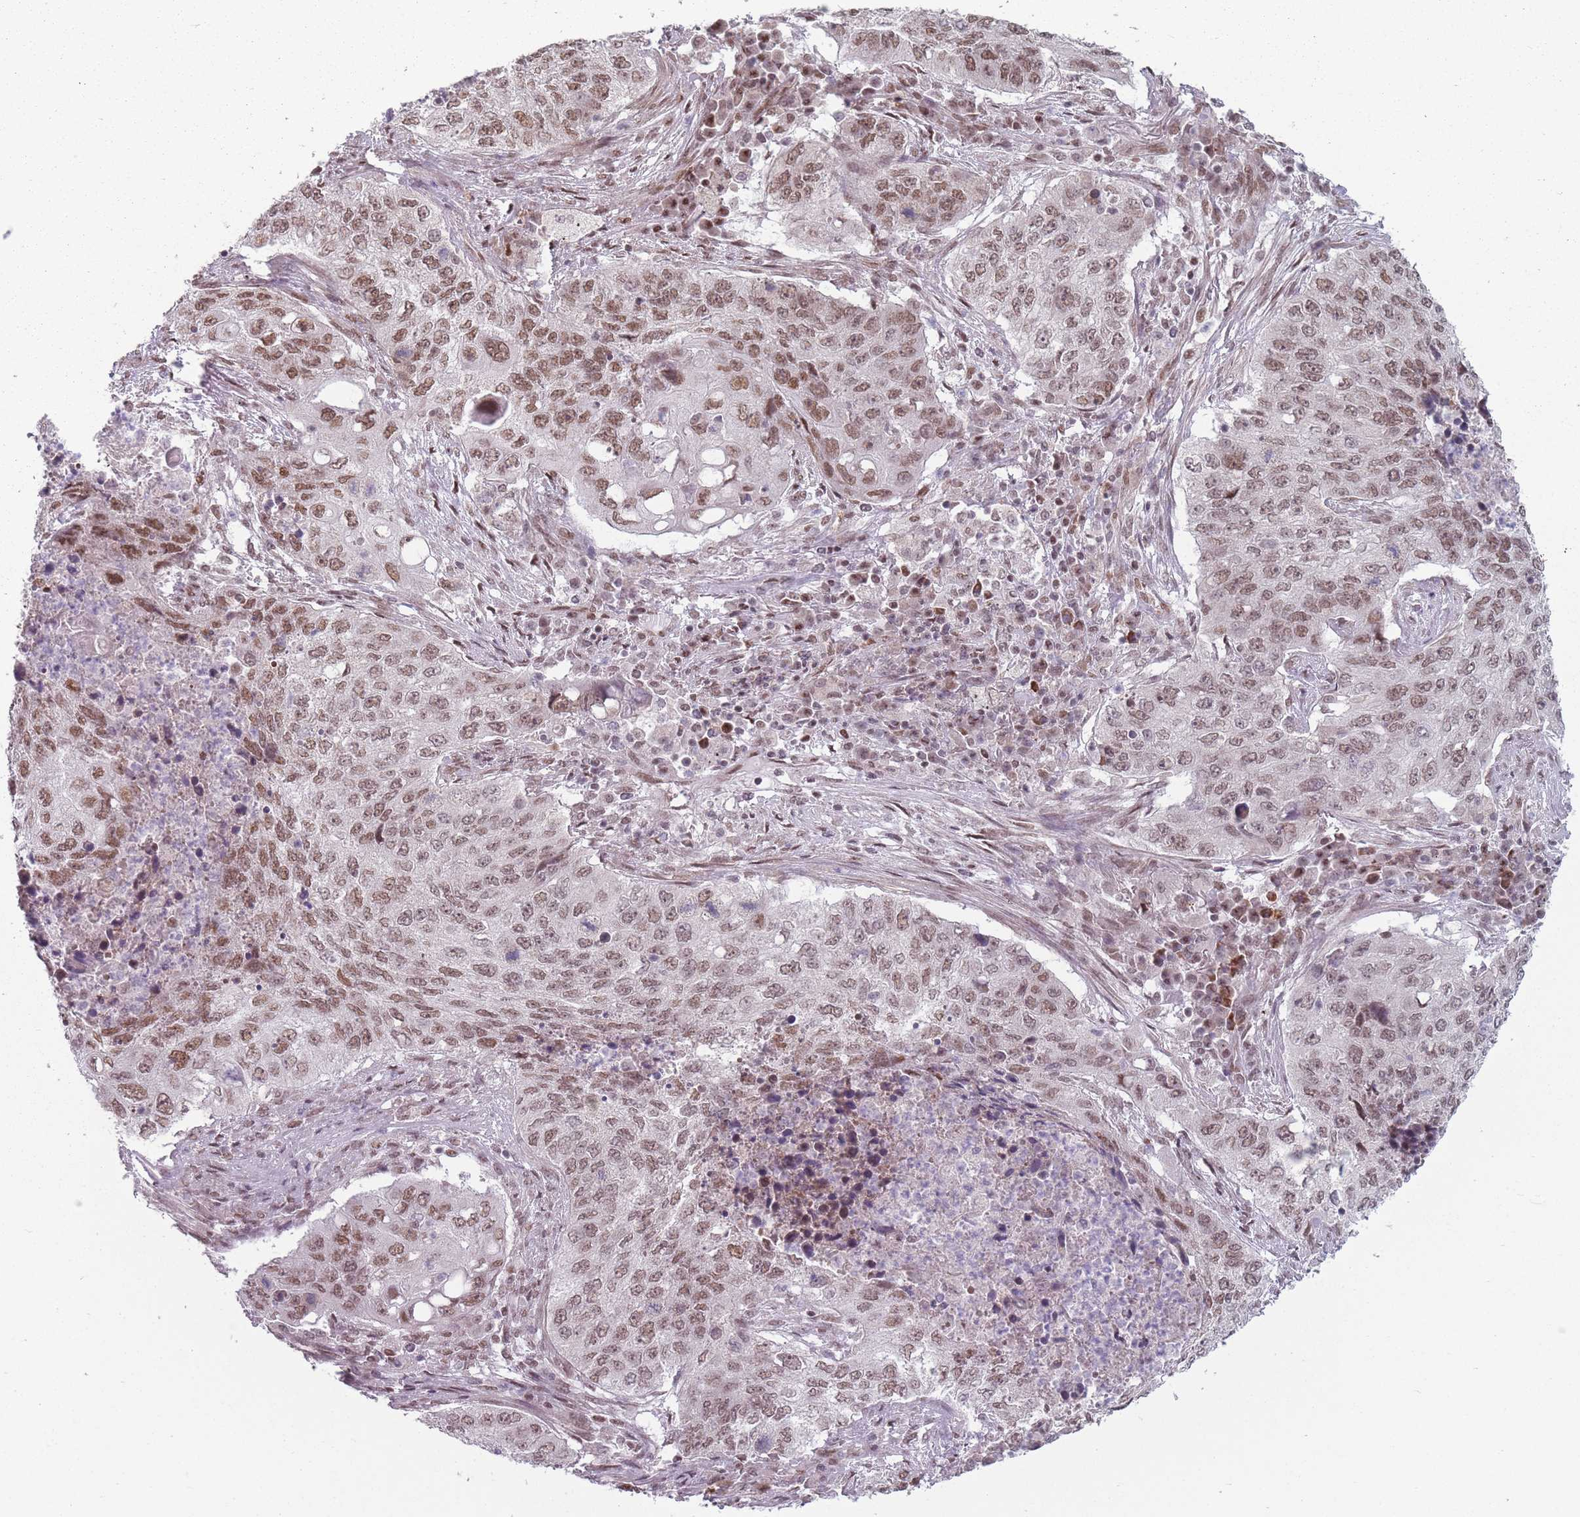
{"staining": {"intensity": "moderate", "quantity": ">75%", "location": "nuclear"}, "tissue": "lung cancer", "cell_type": "Tumor cells", "image_type": "cancer", "snomed": [{"axis": "morphology", "description": "Squamous cell carcinoma, NOS"}, {"axis": "topography", "description": "Lung"}], "caption": "A micrograph of human squamous cell carcinoma (lung) stained for a protein shows moderate nuclear brown staining in tumor cells.", "gene": "SH3BGRL2", "patient": {"sex": "female", "age": 63}}